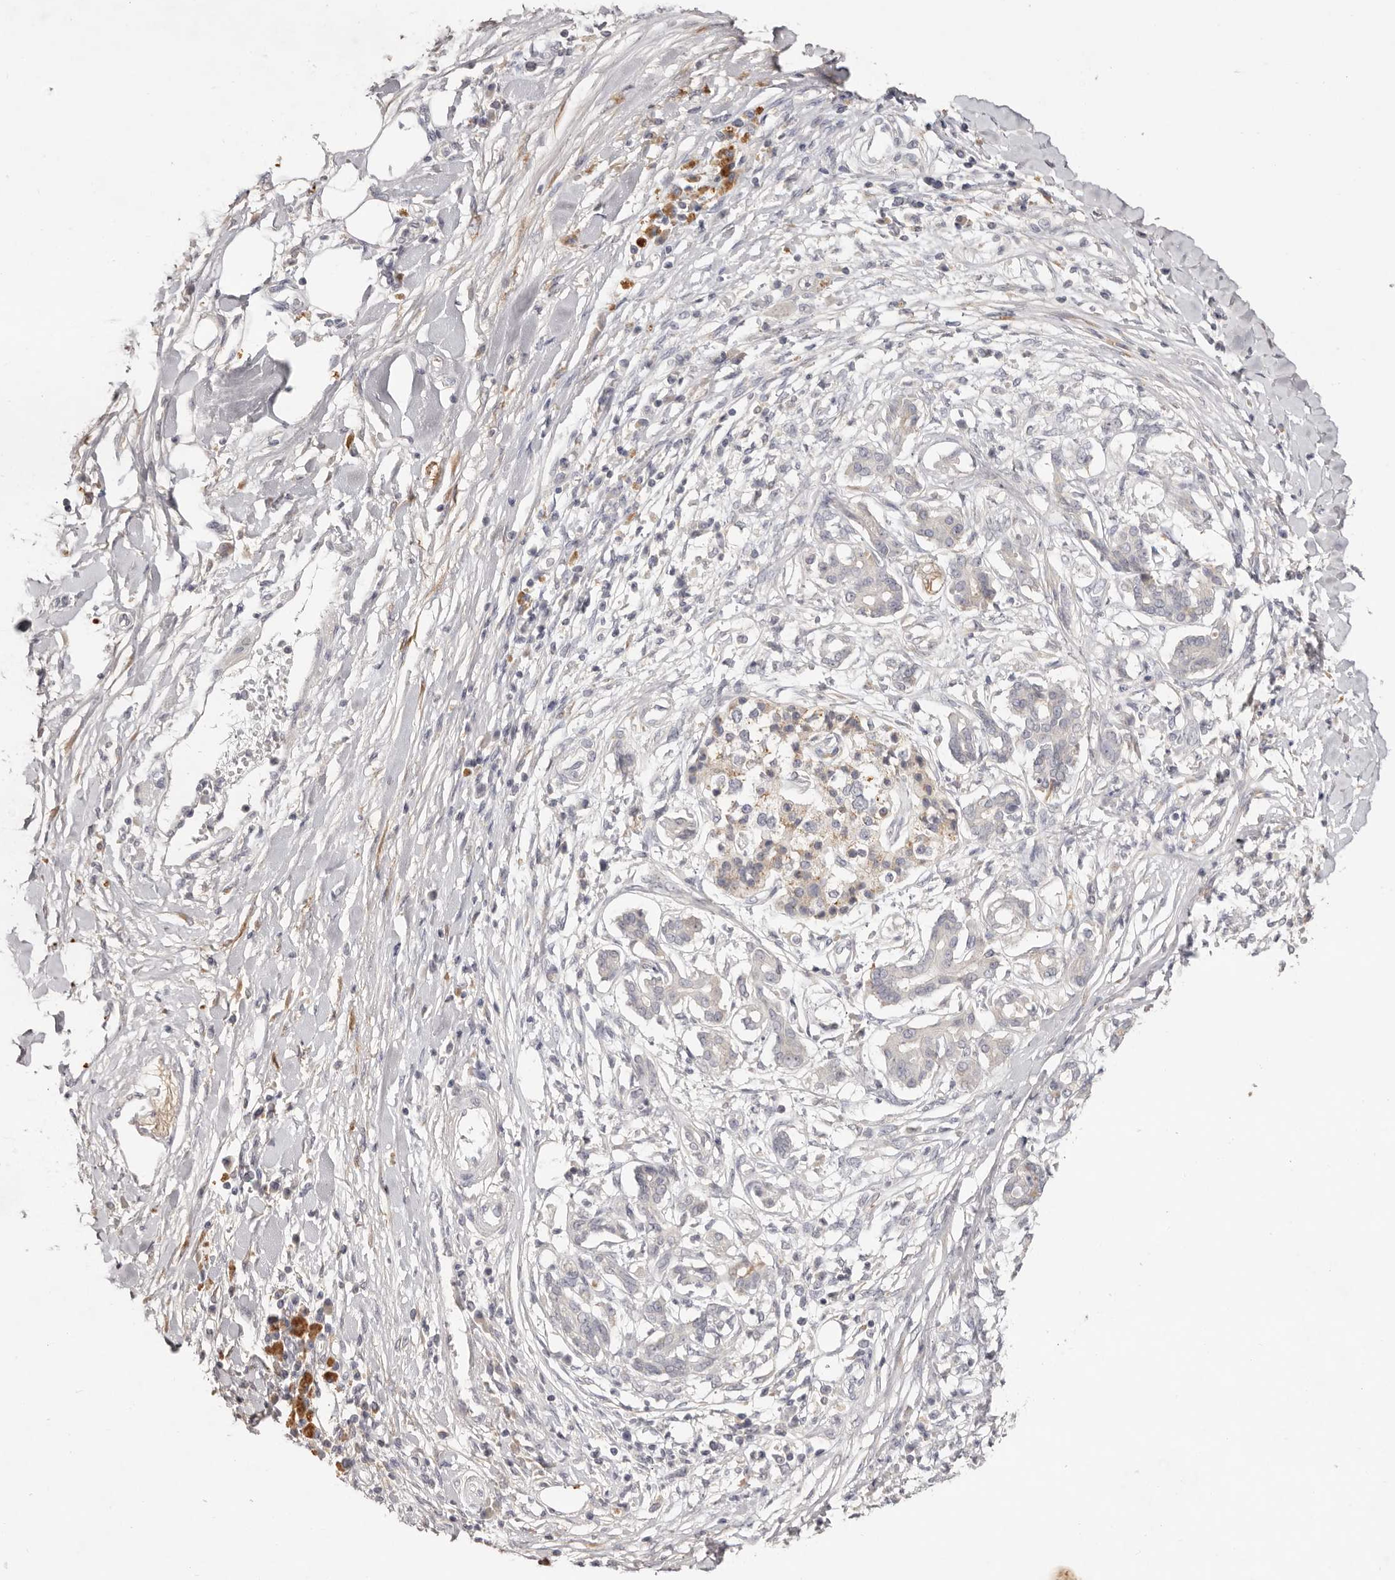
{"staining": {"intensity": "negative", "quantity": "none", "location": "none"}, "tissue": "pancreatic cancer", "cell_type": "Tumor cells", "image_type": "cancer", "snomed": [{"axis": "morphology", "description": "Adenocarcinoma, NOS"}, {"axis": "topography", "description": "Pancreas"}], "caption": "Photomicrograph shows no protein staining in tumor cells of pancreatic cancer tissue.", "gene": "SCUBE2", "patient": {"sex": "female", "age": 56}}